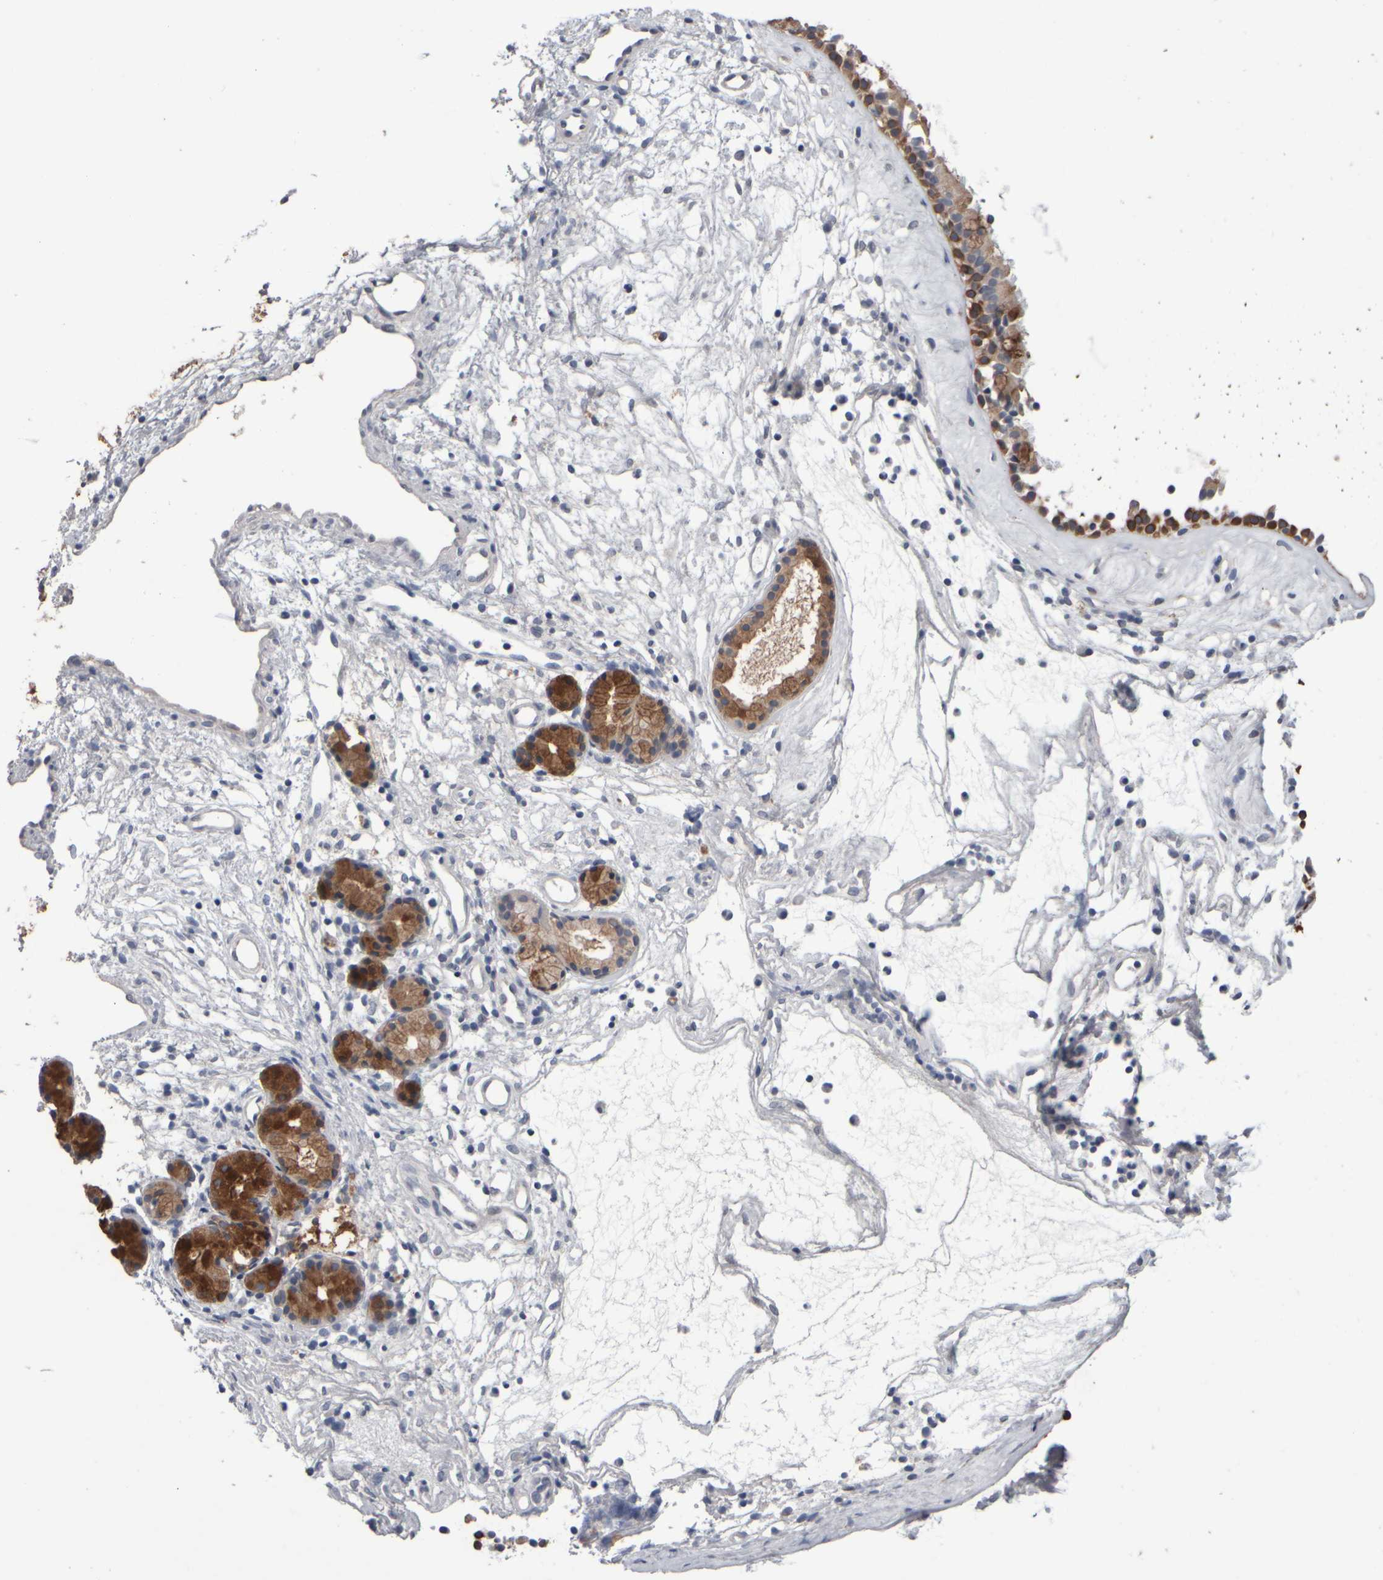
{"staining": {"intensity": "weak", "quantity": ">75%", "location": "cytoplasmic/membranous"}, "tissue": "nasopharynx", "cell_type": "Respiratory epithelial cells", "image_type": "normal", "snomed": [{"axis": "morphology", "description": "Normal tissue, NOS"}, {"axis": "topography", "description": "Nasopharynx"}], "caption": "This is an image of immunohistochemistry (IHC) staining of benign nasopharynx, which shows weak expression in the cytoplasmic/membranous of respiratory epithelial cells.", "gene": "EPHX2", "patient": {"sex": "female", "age": 42}}